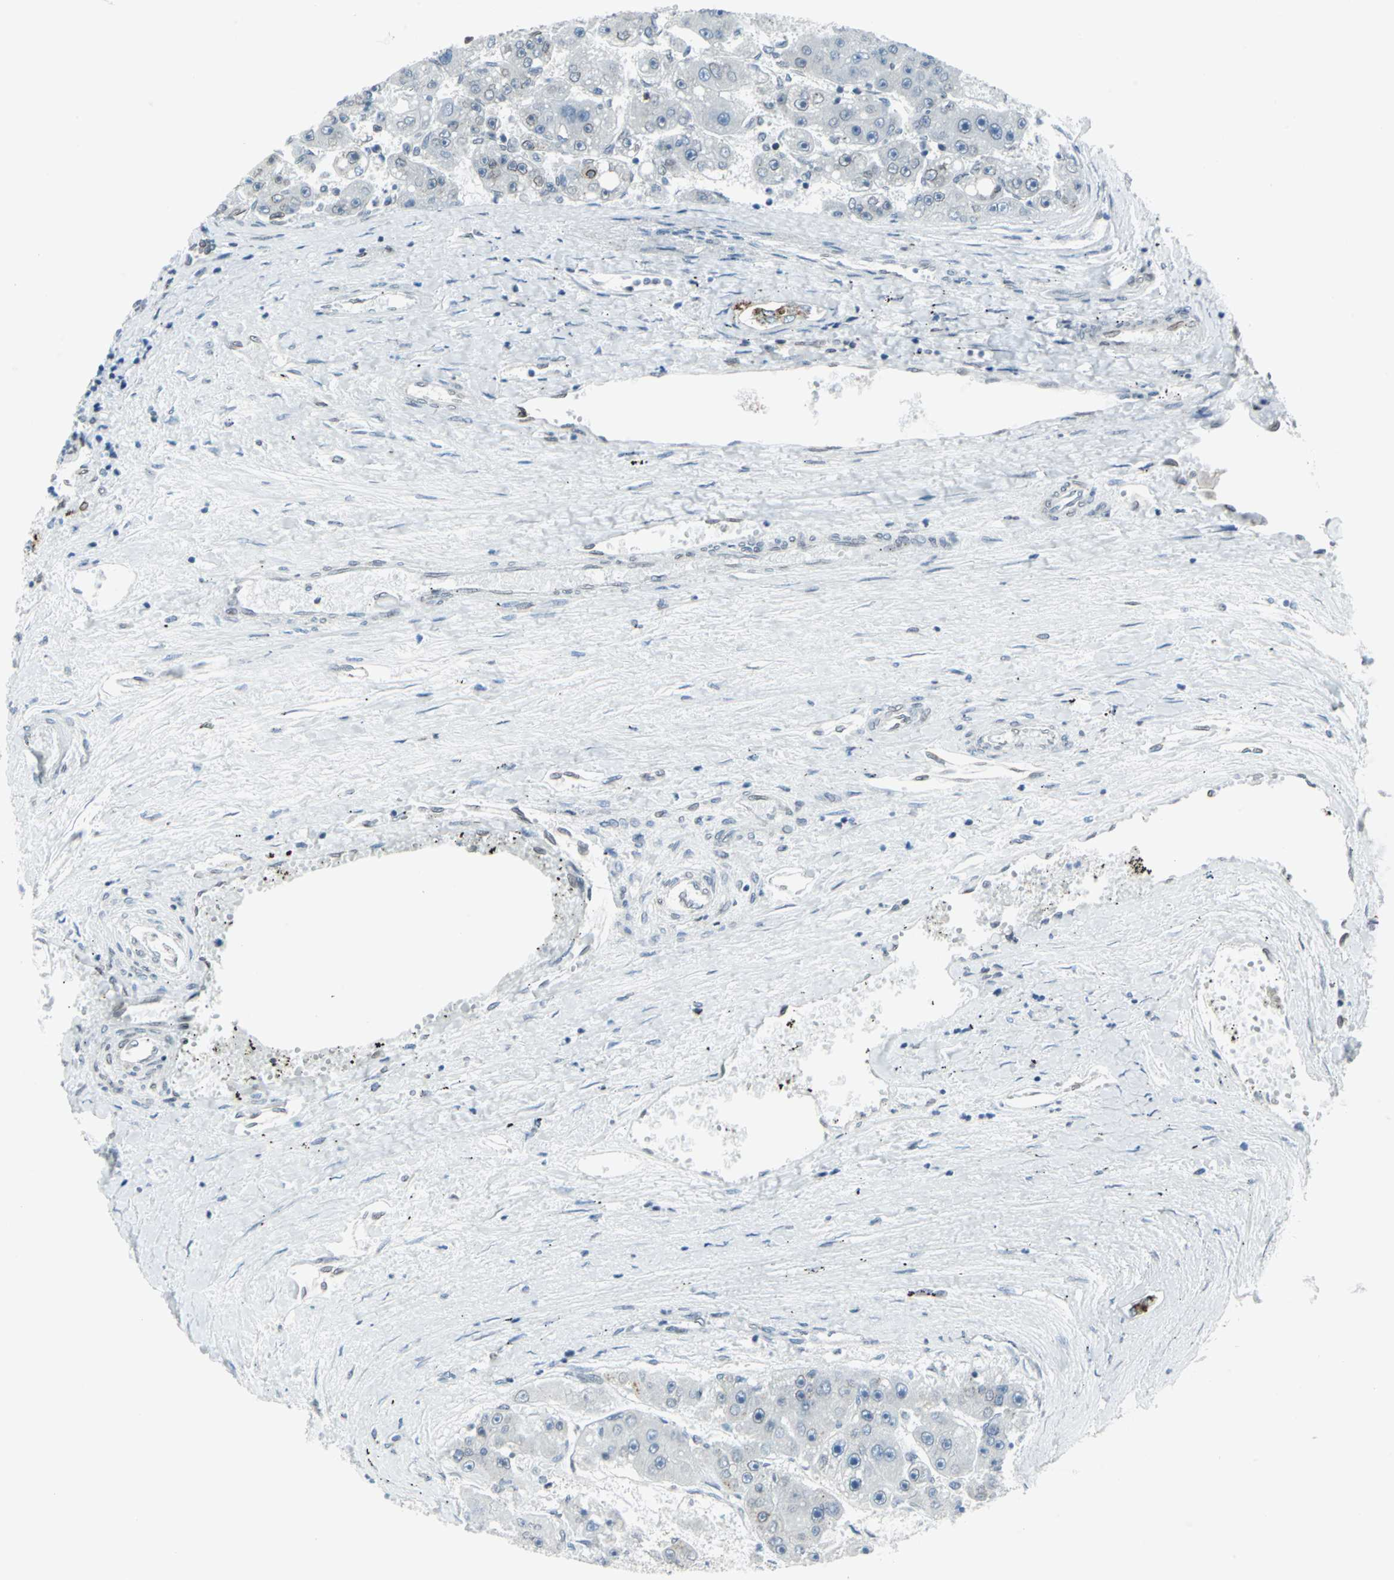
{"staining": {"intensity": "negative", "quantity": "none", "location": "none"}, "tissue": "liver cancer", "cell_type": "Tumor cells", "image_type": "cancer", "snomed": [{"axis": "morphology", "description": "Carcinoma, Hepatocellular, NOS"}, {"axis": "topography", "description": "Liver"}], "caption": "Immunohistochemistry (IHC) histopathology image of human hepatocellular carcinoma (liver) stained for a protein (brown), which shows no staining in tumor cells.", "gene": "SNUPN", "patient": {"sex": "female", "age": 61}}